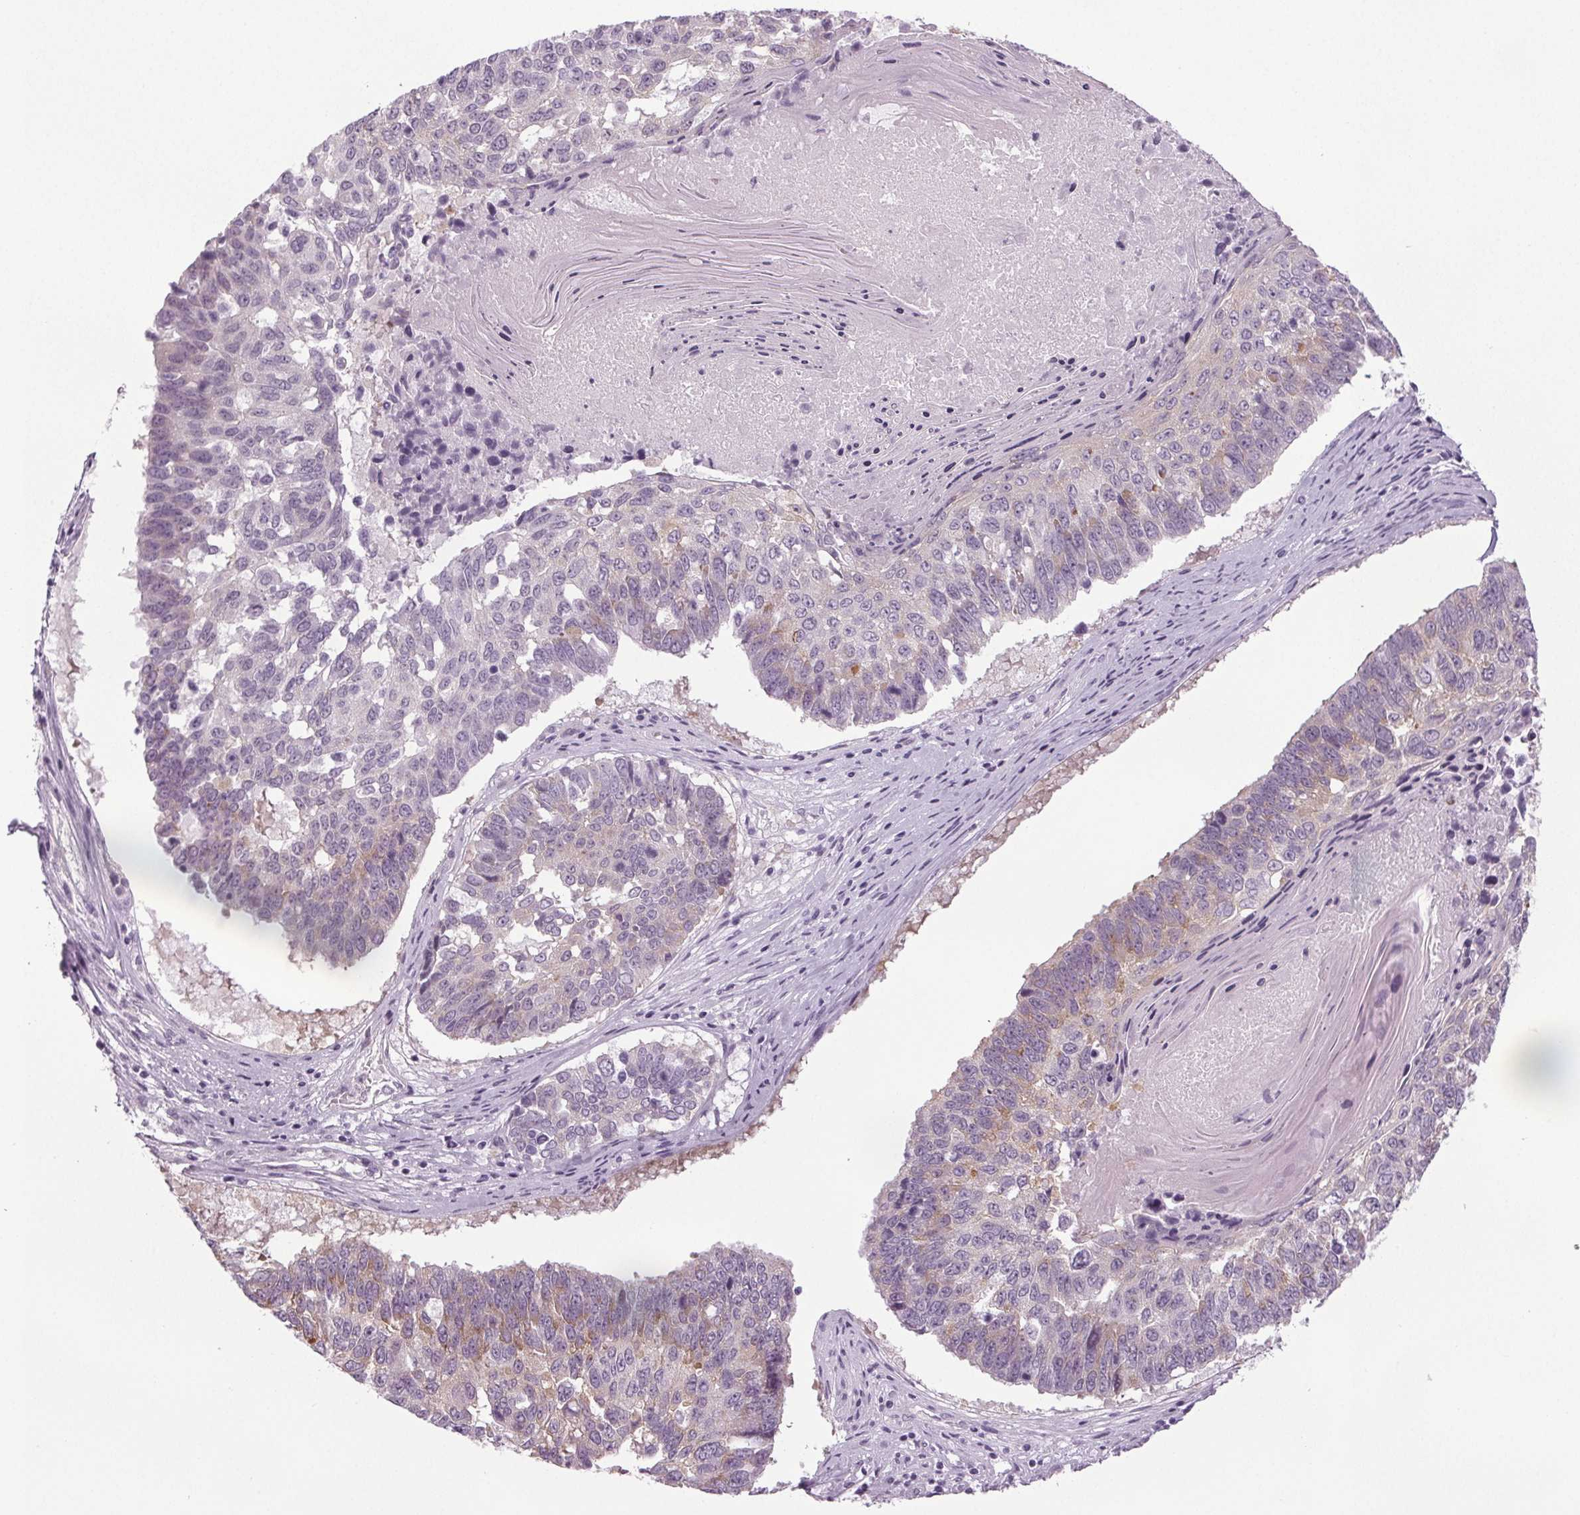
{"staining": {"intensity": "weak", "quantity": "<25%", "location": "cytoplasmic/membranous"}, "tissue": "lung cancer", "cell_type": "Tumor cells", "image_type": "cancer", "snomed": [{"axis": "morphology", "description": "Squamous cell carcinoma, NOS"}, {"axis": "topography", "description": "Lung"}], "caption": "A histopathology image of squamous cell carcinoma (lung) stained for a protein exhibits no brown staining in tumor cells.", "gene": "IGF2BP1", "patient": {"sex": "male", "age": 73}}